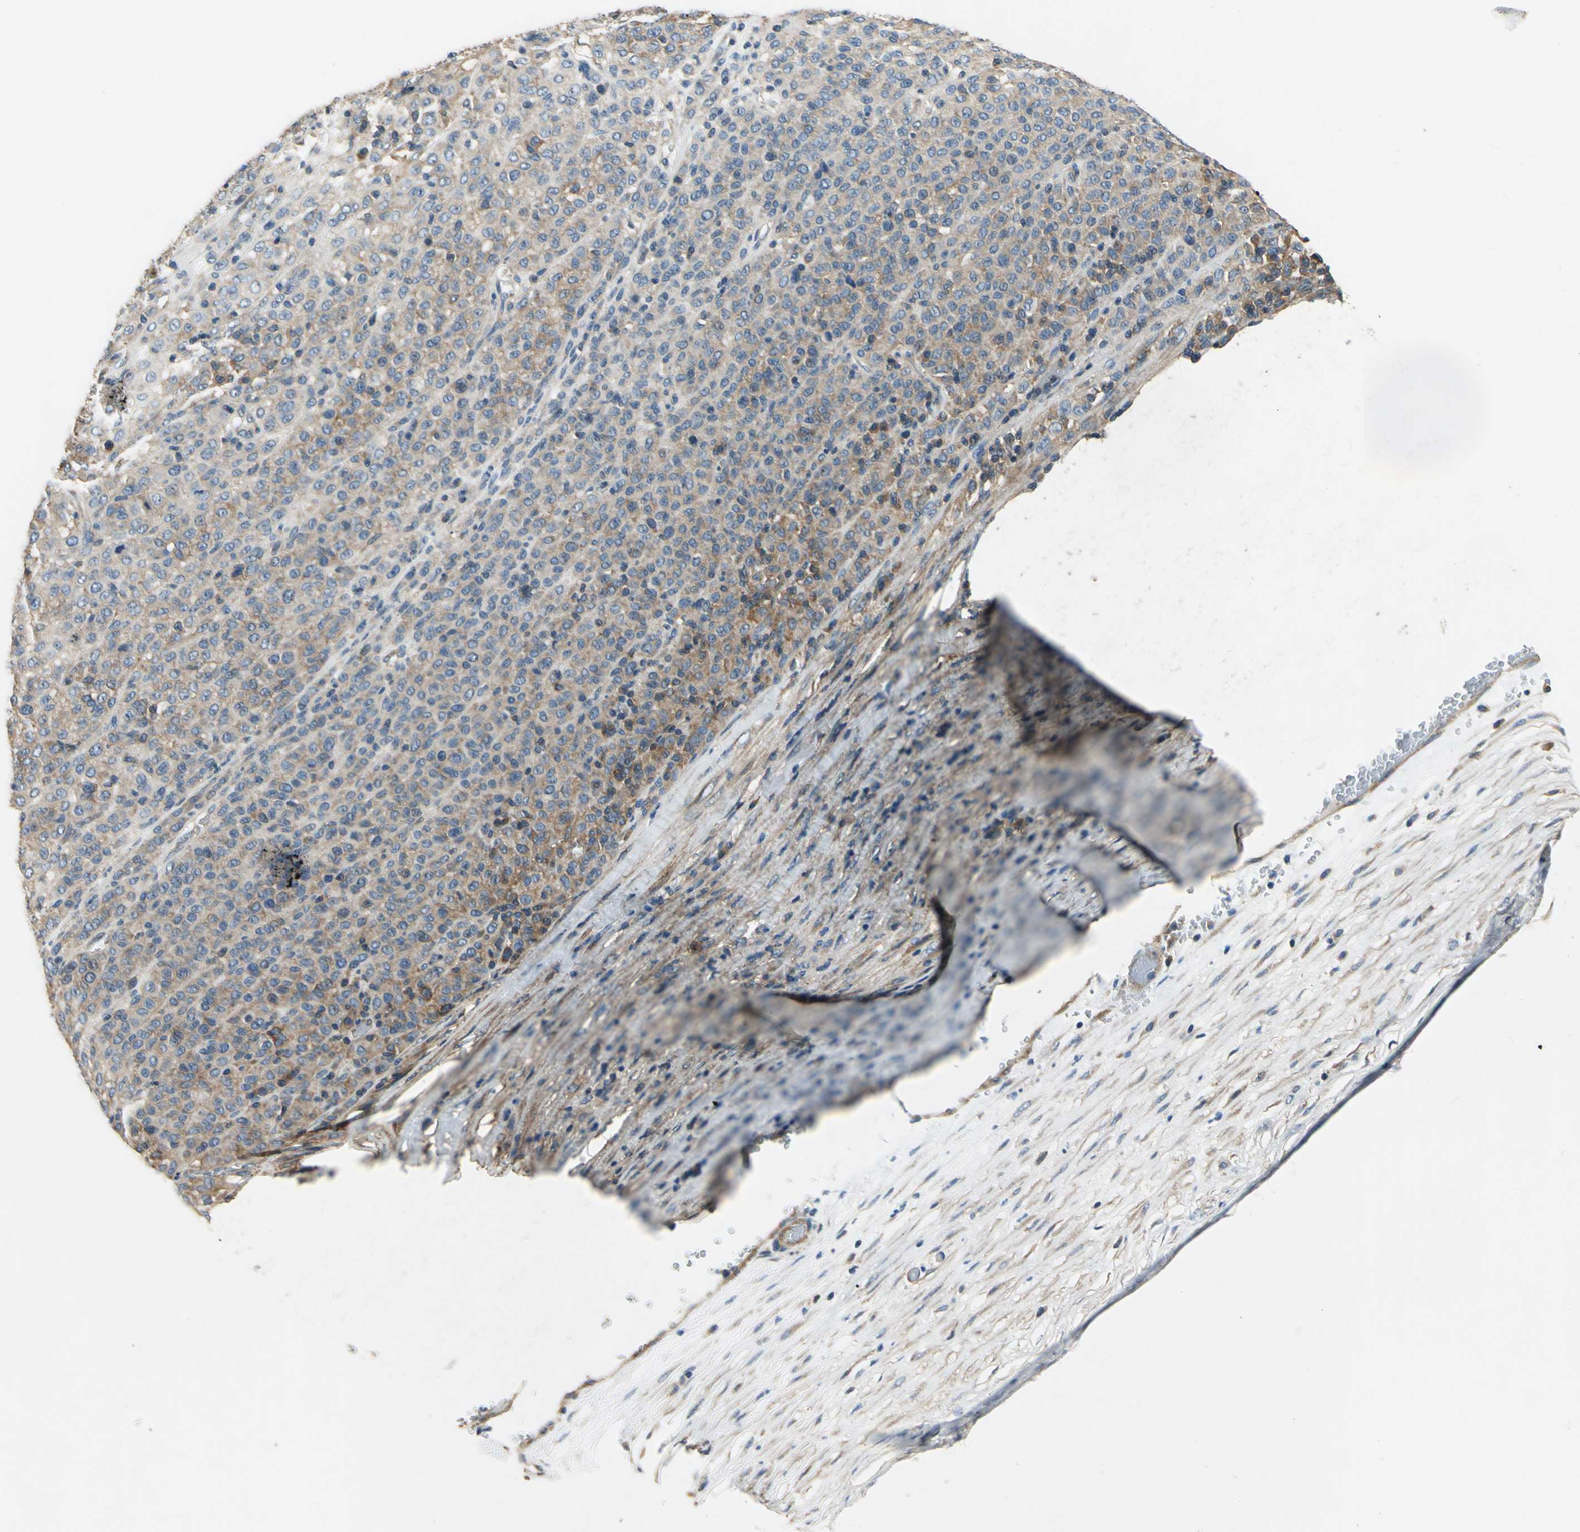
{"staining": {"intensity": "weak", "quantity": ">75%", "location": "cytoplasmic/membranous"}, "tissue": "melanoma", "cell_type": "Tumor cells", "image_type": "cancer", "snomed": [{"axis": "morphology", "description": "Malignant melanoma, Metastatic site"}, {"axis": "topography", "description": "Pancreas"}], "caption": "DAB immunohistochemical staining of human malignant melanoma (metastatic site) displays weak cytoplasmic/membranous protein staining in about >75% of tumor cells.", "gene": "DDX3Y", "patient": {"sex": "female", "age": 30}}